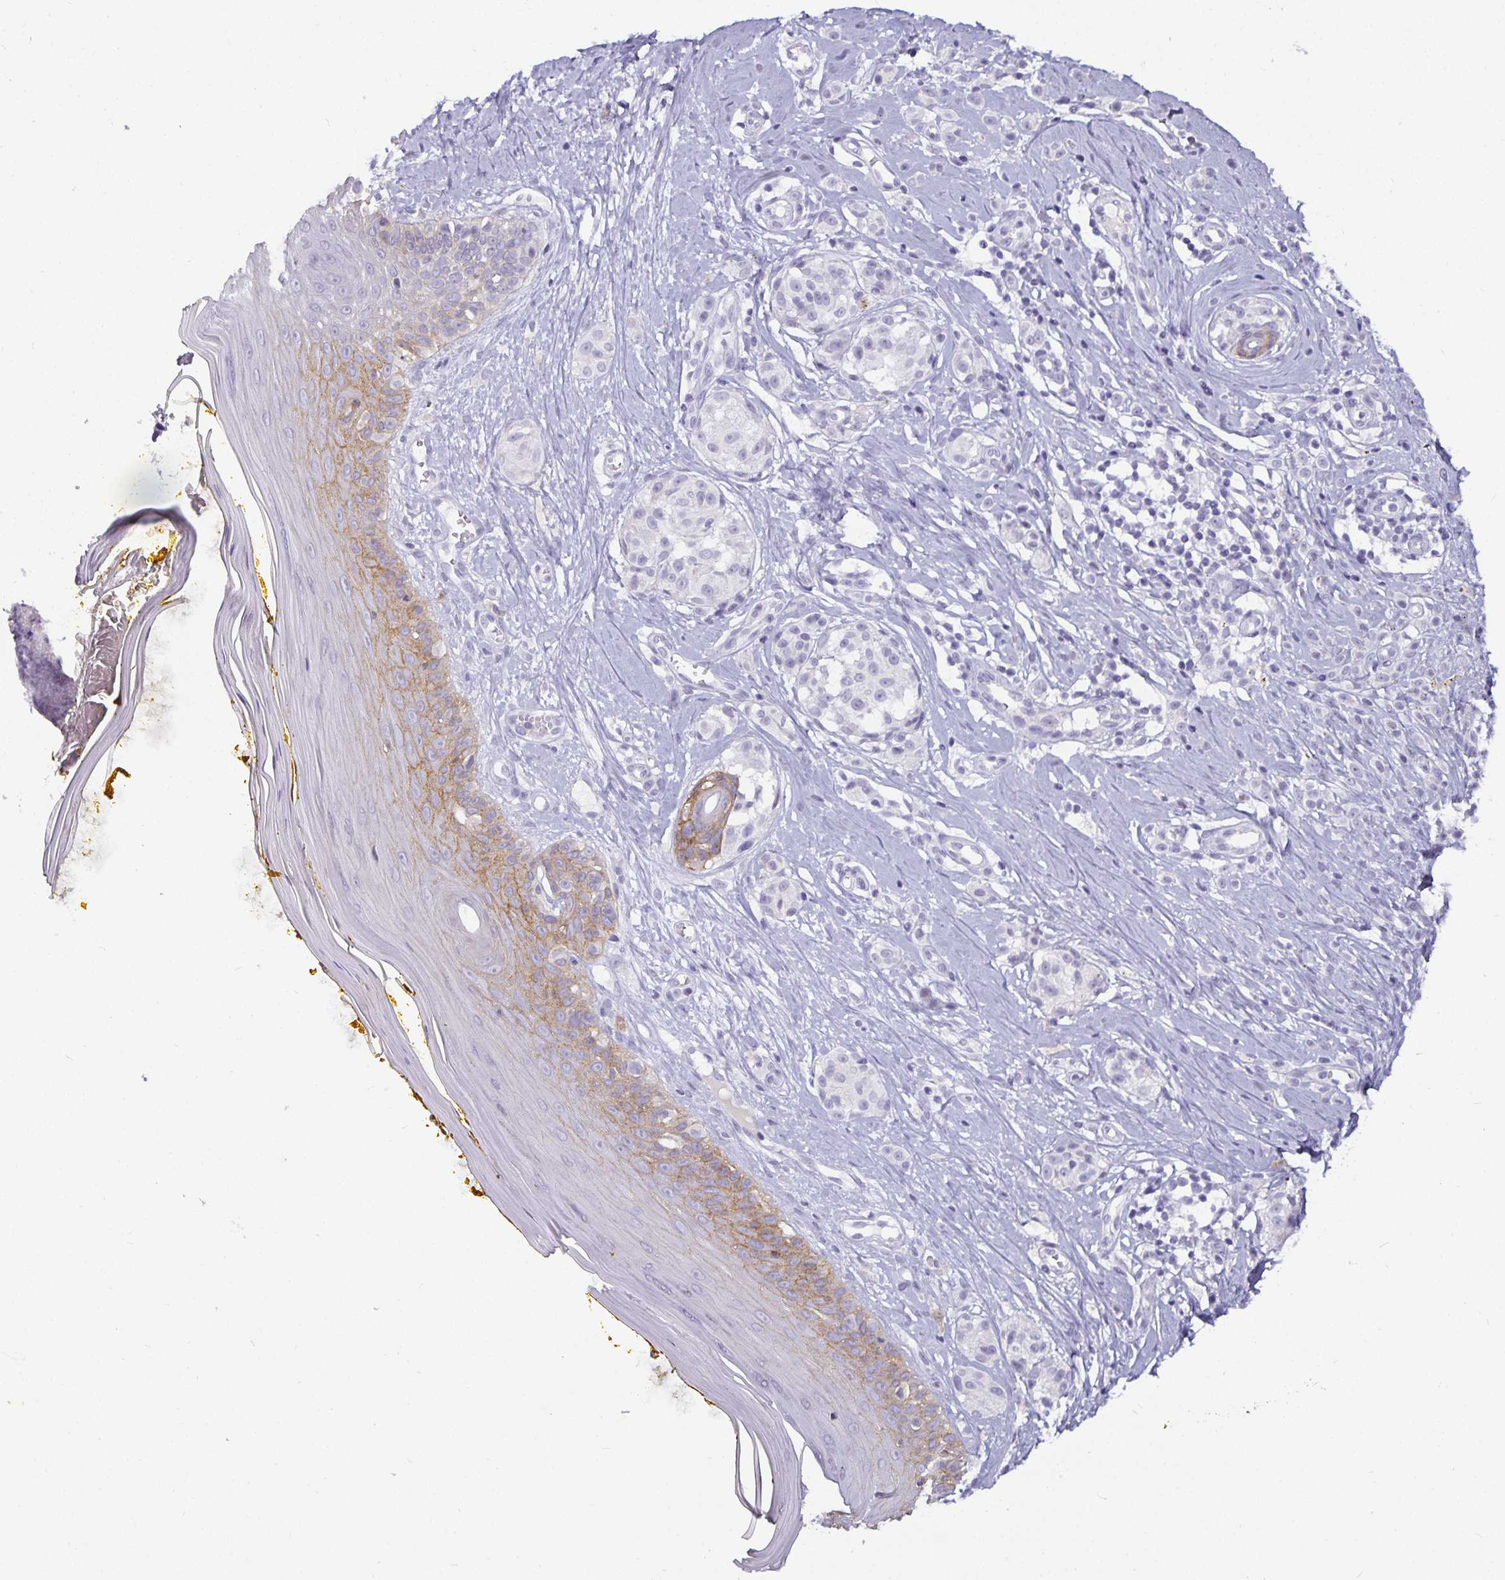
{"staining": {"intensity": "negative", "quantity": "none", "location": "none"}, "tissue": "melanoma", "cell_type": "Tumor cells", "image_type": "cancer", "snomed": [{"axis": "morphology", "description": "Malignant melanoma, NOS"}, {"axis": "topography", "description": "Skin"}], "caption": "Immunohistochemistry (IHC) photomicrograph of neoplastic tissue: human malignant melanoma stained with DAB (3,3'-diaminobenzidine) displays no significant protein positivity in tumor cells. (DAB IHC visualized using brightfield microscopy, high magnification).", "gene": "CA12", "patient": {"sex": "male", "age": 74}}